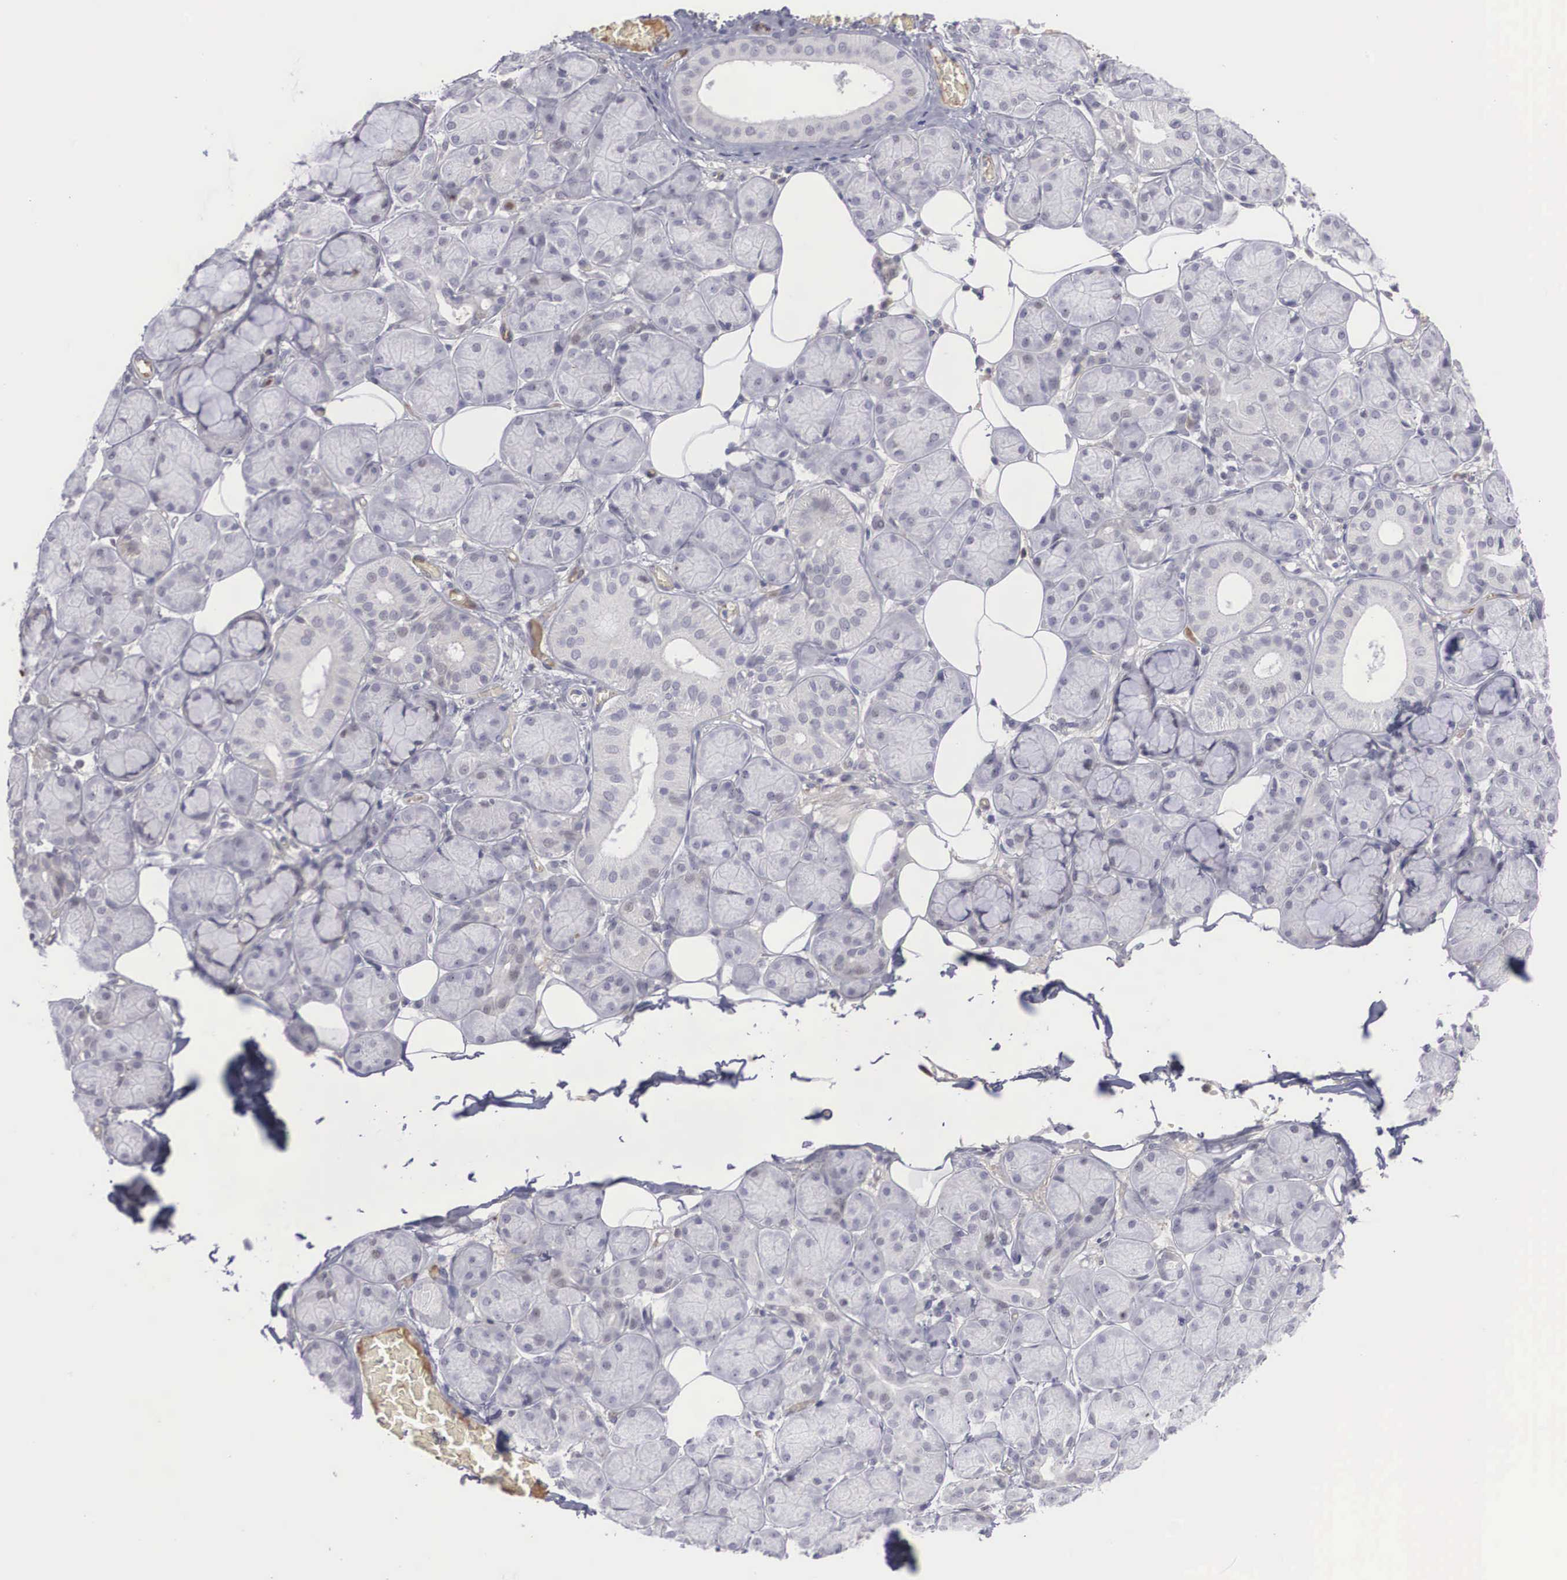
{"staining": {"intensity": "negative", "quantity": "none", "location": "none"}, "tissue": "salivary gland", "cell_type": "Glandular cells", "image_type": "normal", "snomed": [{"axis": "morphology", "description": "Normal tissue, NOS"}, {"axis": "topography", "description": "Salivary gland"}], "caption": "Micrograph shows no protein staining in glandular cells of benign salivary gland.", "gene": "RBPJ", "patient": {"sex": "male", "age": 54}}